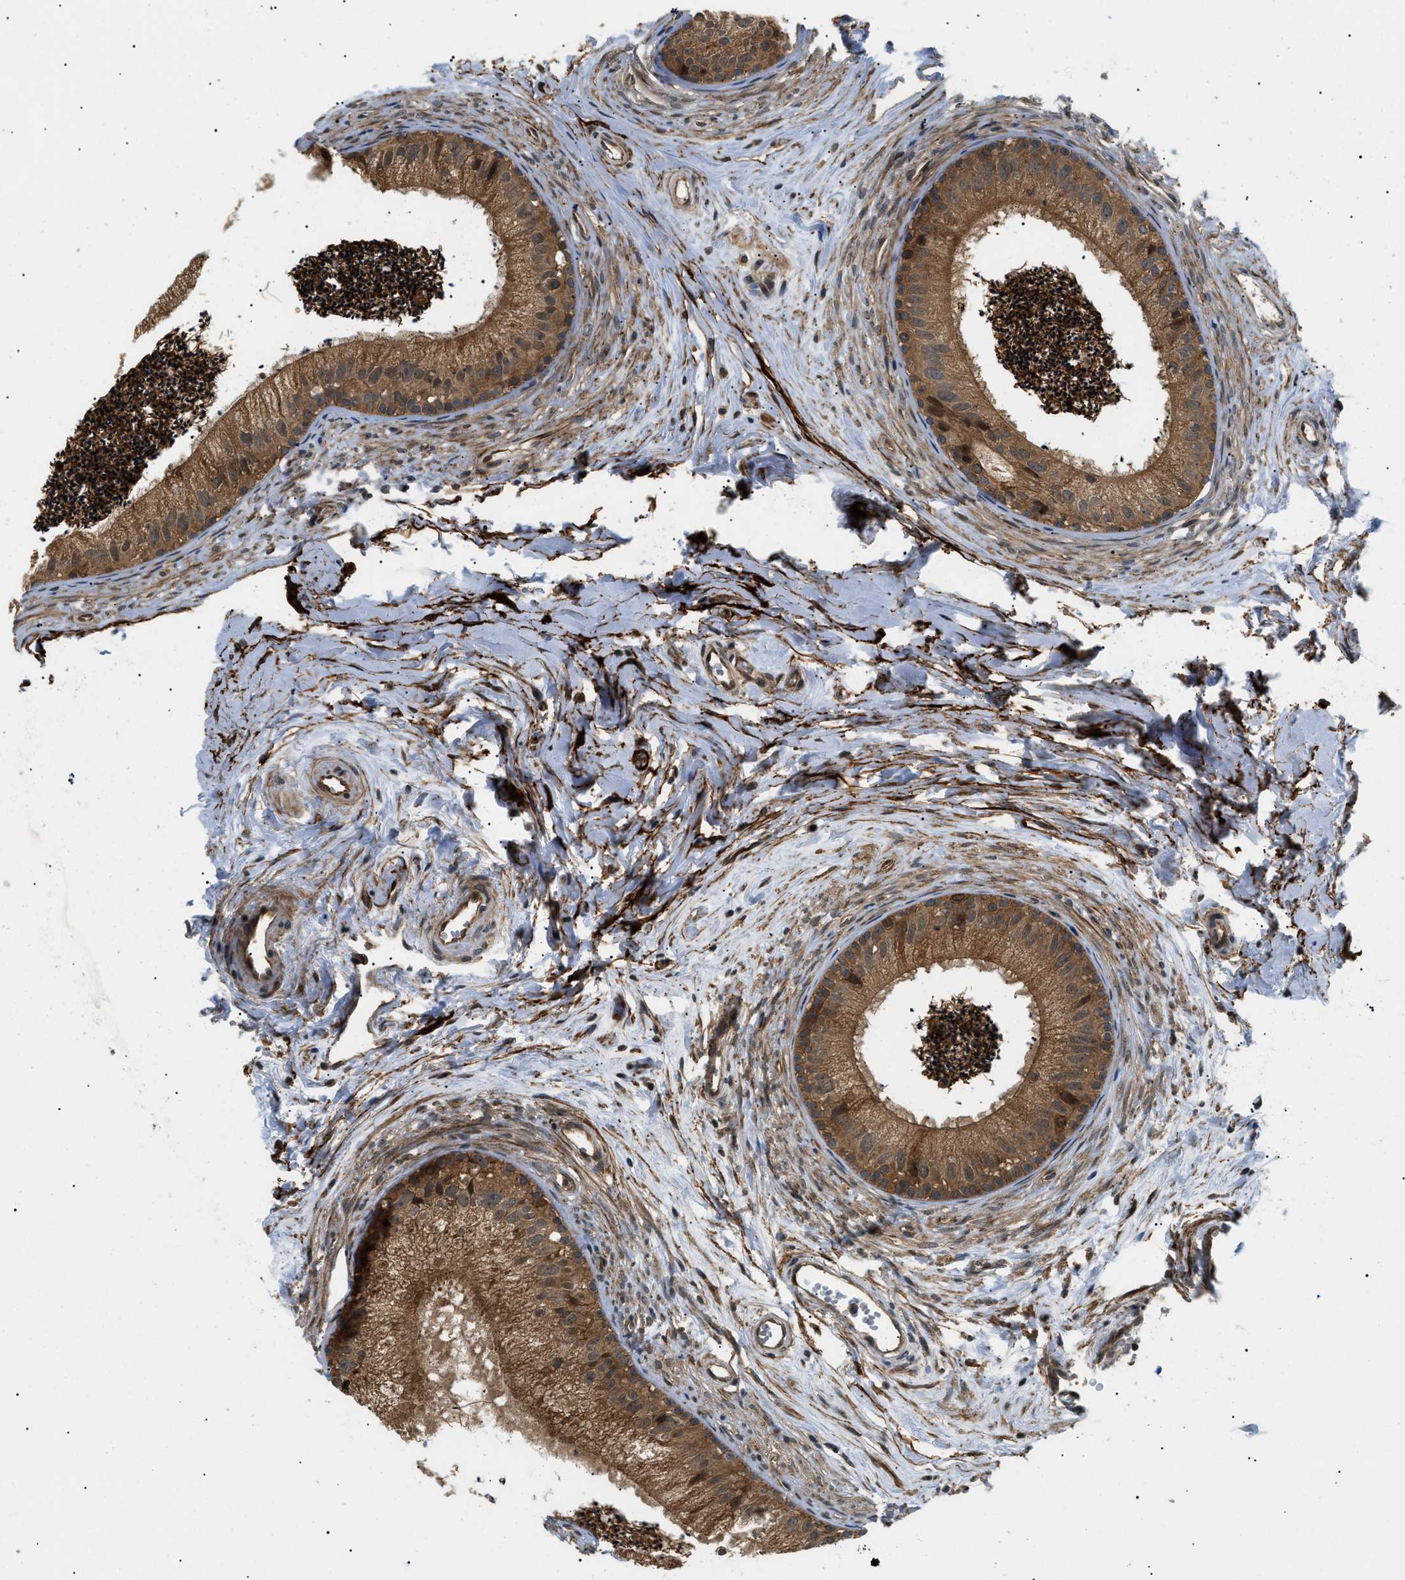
{"staining": {"intensity": "moderate", "quantity": ">75%", "location": "cytoplasmic/membranous"}, "tissue": "epididymis", "cell_type": "Glandular cells", "image_type": "normal", "snomed": [{"axis": "morphology", "description": "Normal tissue, NOS"}, {"axis": "topography", "description": "Epididymis"}], "caption": "DAB (3,3'-diaminobenzidine) immunohistochemical staining of unremarkable epididymis demonstrates moderate cytoplasmic/membranous protein positivity in approximately >75% of glandular cells. Nuclei are stained in blue.", "gene": "ATP6AP1", "patient": {"sex": "male", "age": 56}}